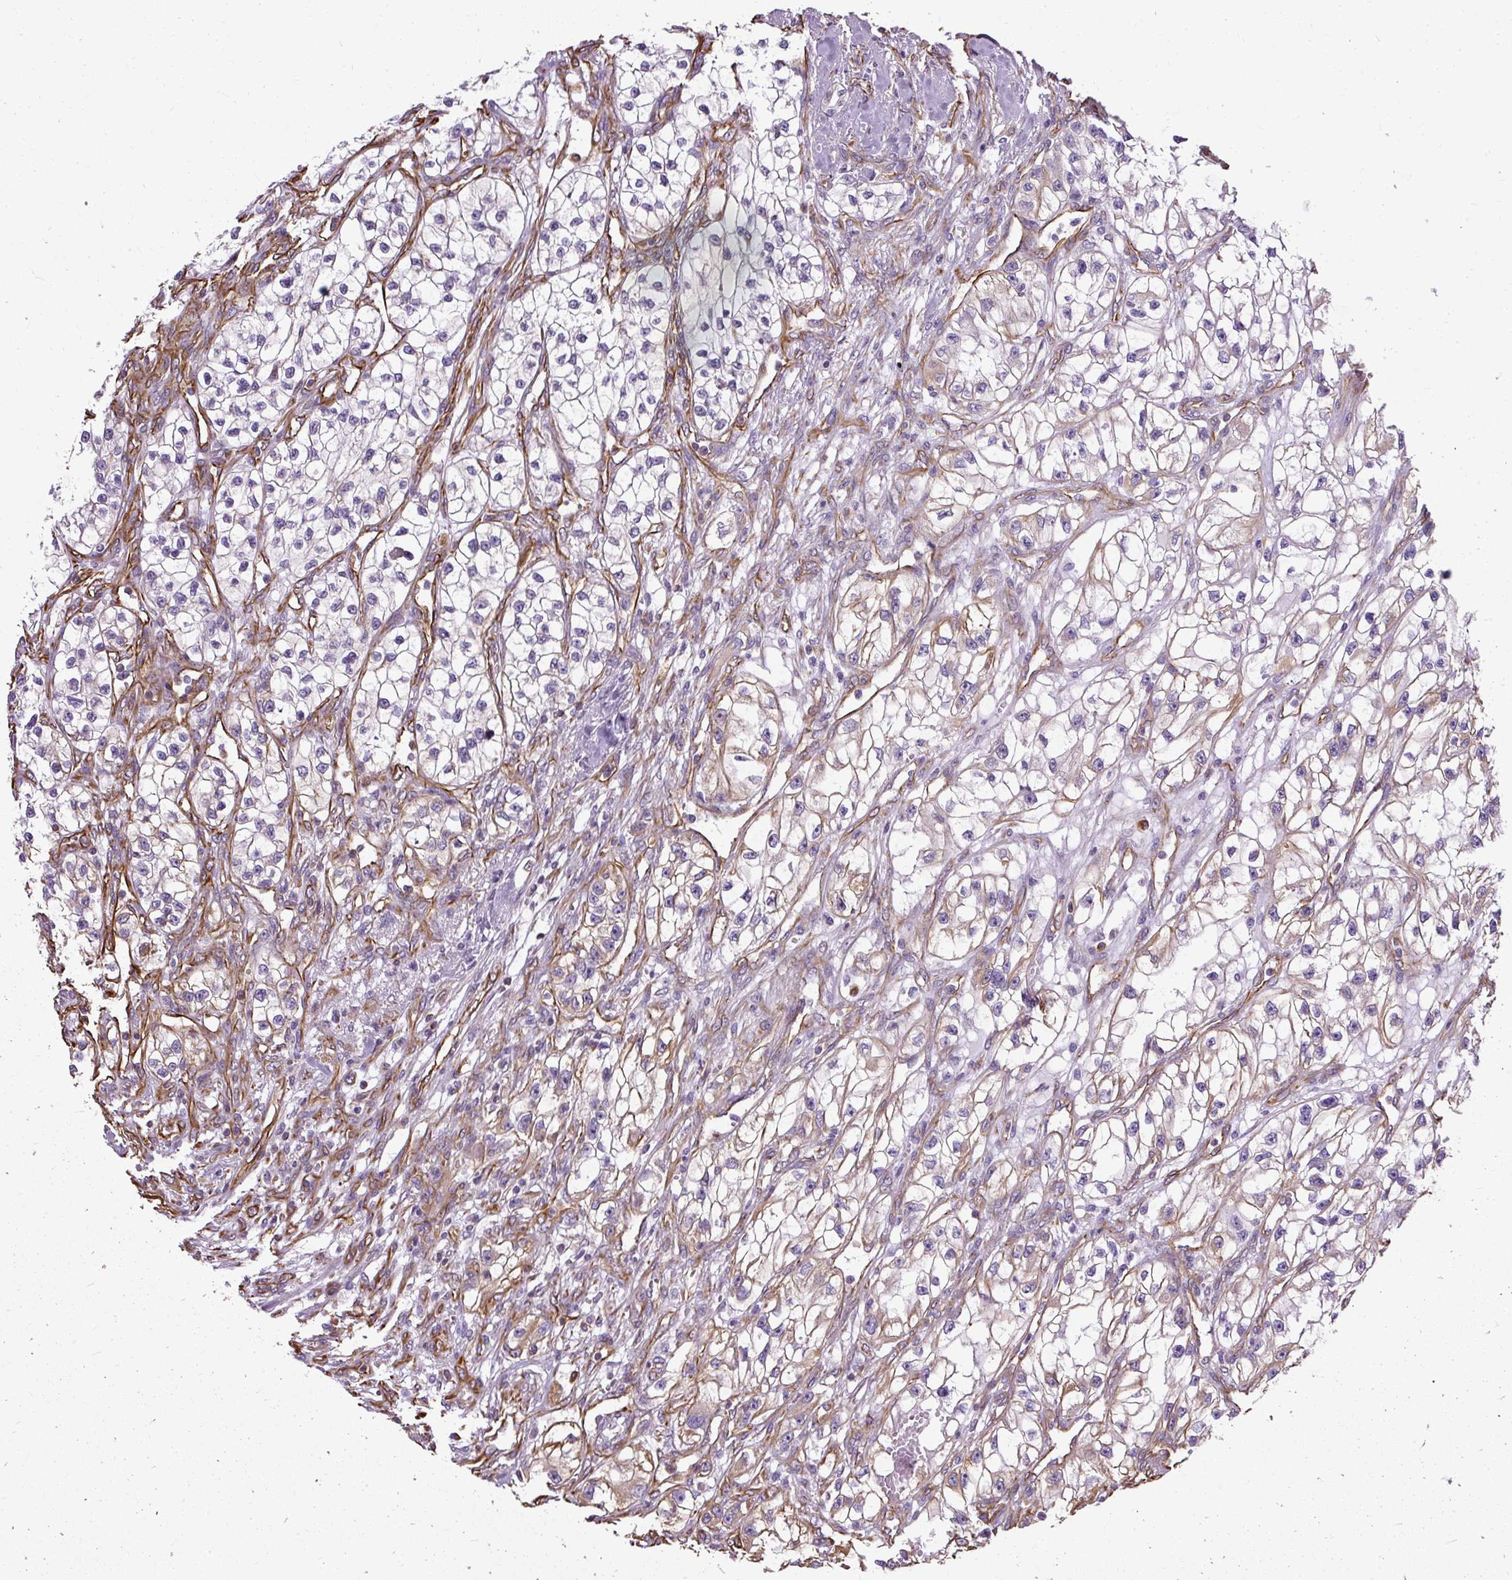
{"staining": {"intensity": "negative", "quantity": "none", "location": "none"}, "tissue": "renal cancer", "cell_type": "Tumor cells", "image_type": "cancer", "snomed": [{"axis": "morphology", "description": "Adenocarcinoma, NOS"}, {"axis": "topography", "description": "Kidney"}], "caption": "Tumor cells are negative for brown protein staining in adenocarcinoma (renal).", "gene": "PLS1", "patient": {"sex": "female", "age": 57}}